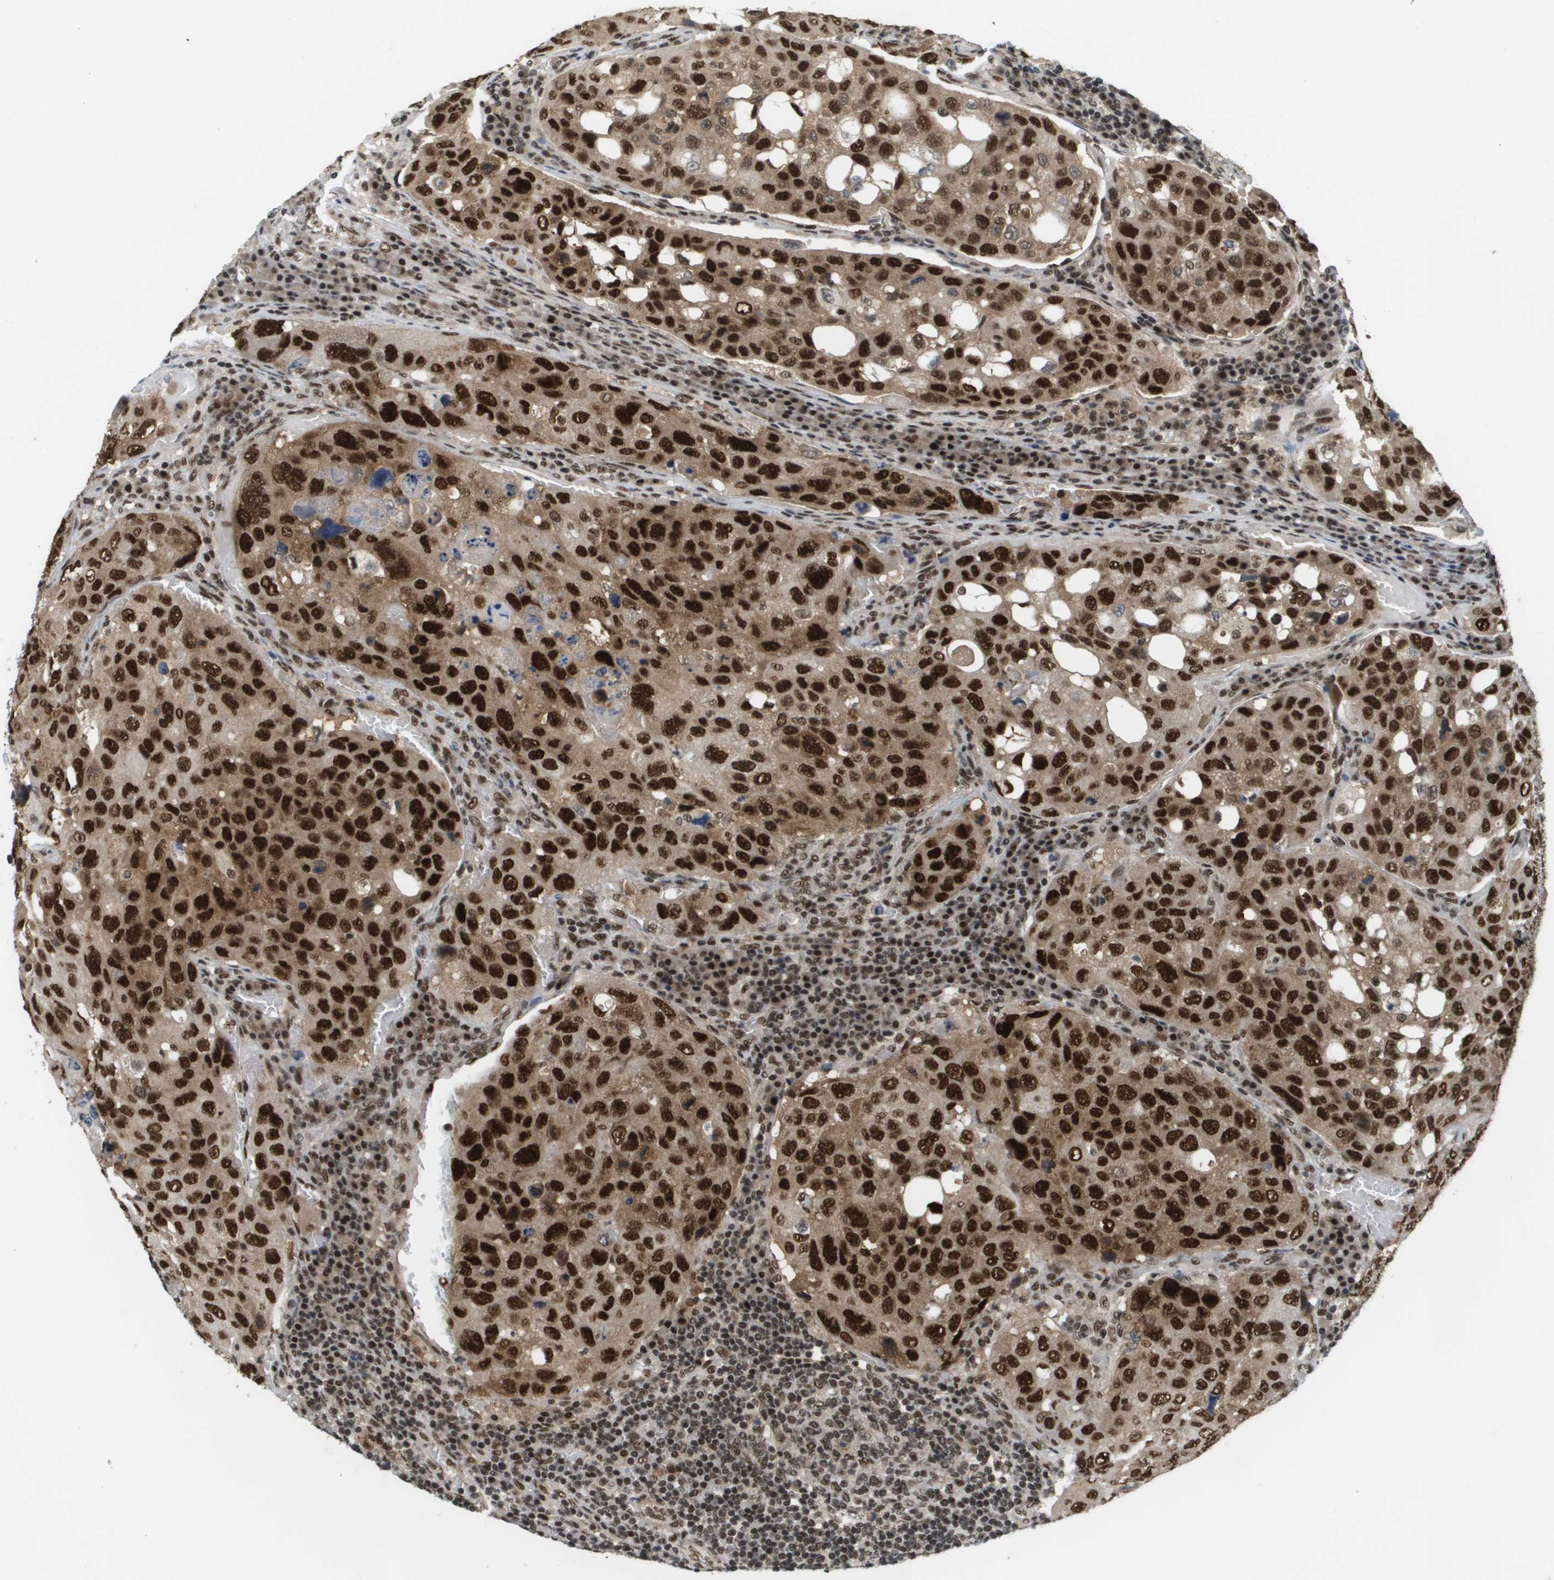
{"staining": {"intensity": "strong", "quantity": ">75%", "location": "cytoplasmic/membranous,nuclear"}, "tissue": "urothelial cancer", "cell_type": "Tumor cells", "image_type": "cancer", "snomed": [{"axis": "morphology", "description": "Urothelial carcinoma, High grade"}, {"axis": "topography", "description": "Lymph node"}, {"axis": "topography", "description": "Urinary bladder"}], "caption": "The micrograph demonstrates staining of urothelial cancer, revealing strong cytoplasmic/membranous and nuclear protein expression (brown color) within tumor cells.", "gene": "PRCC", "patient": {"sex": "male", "age": 51}}